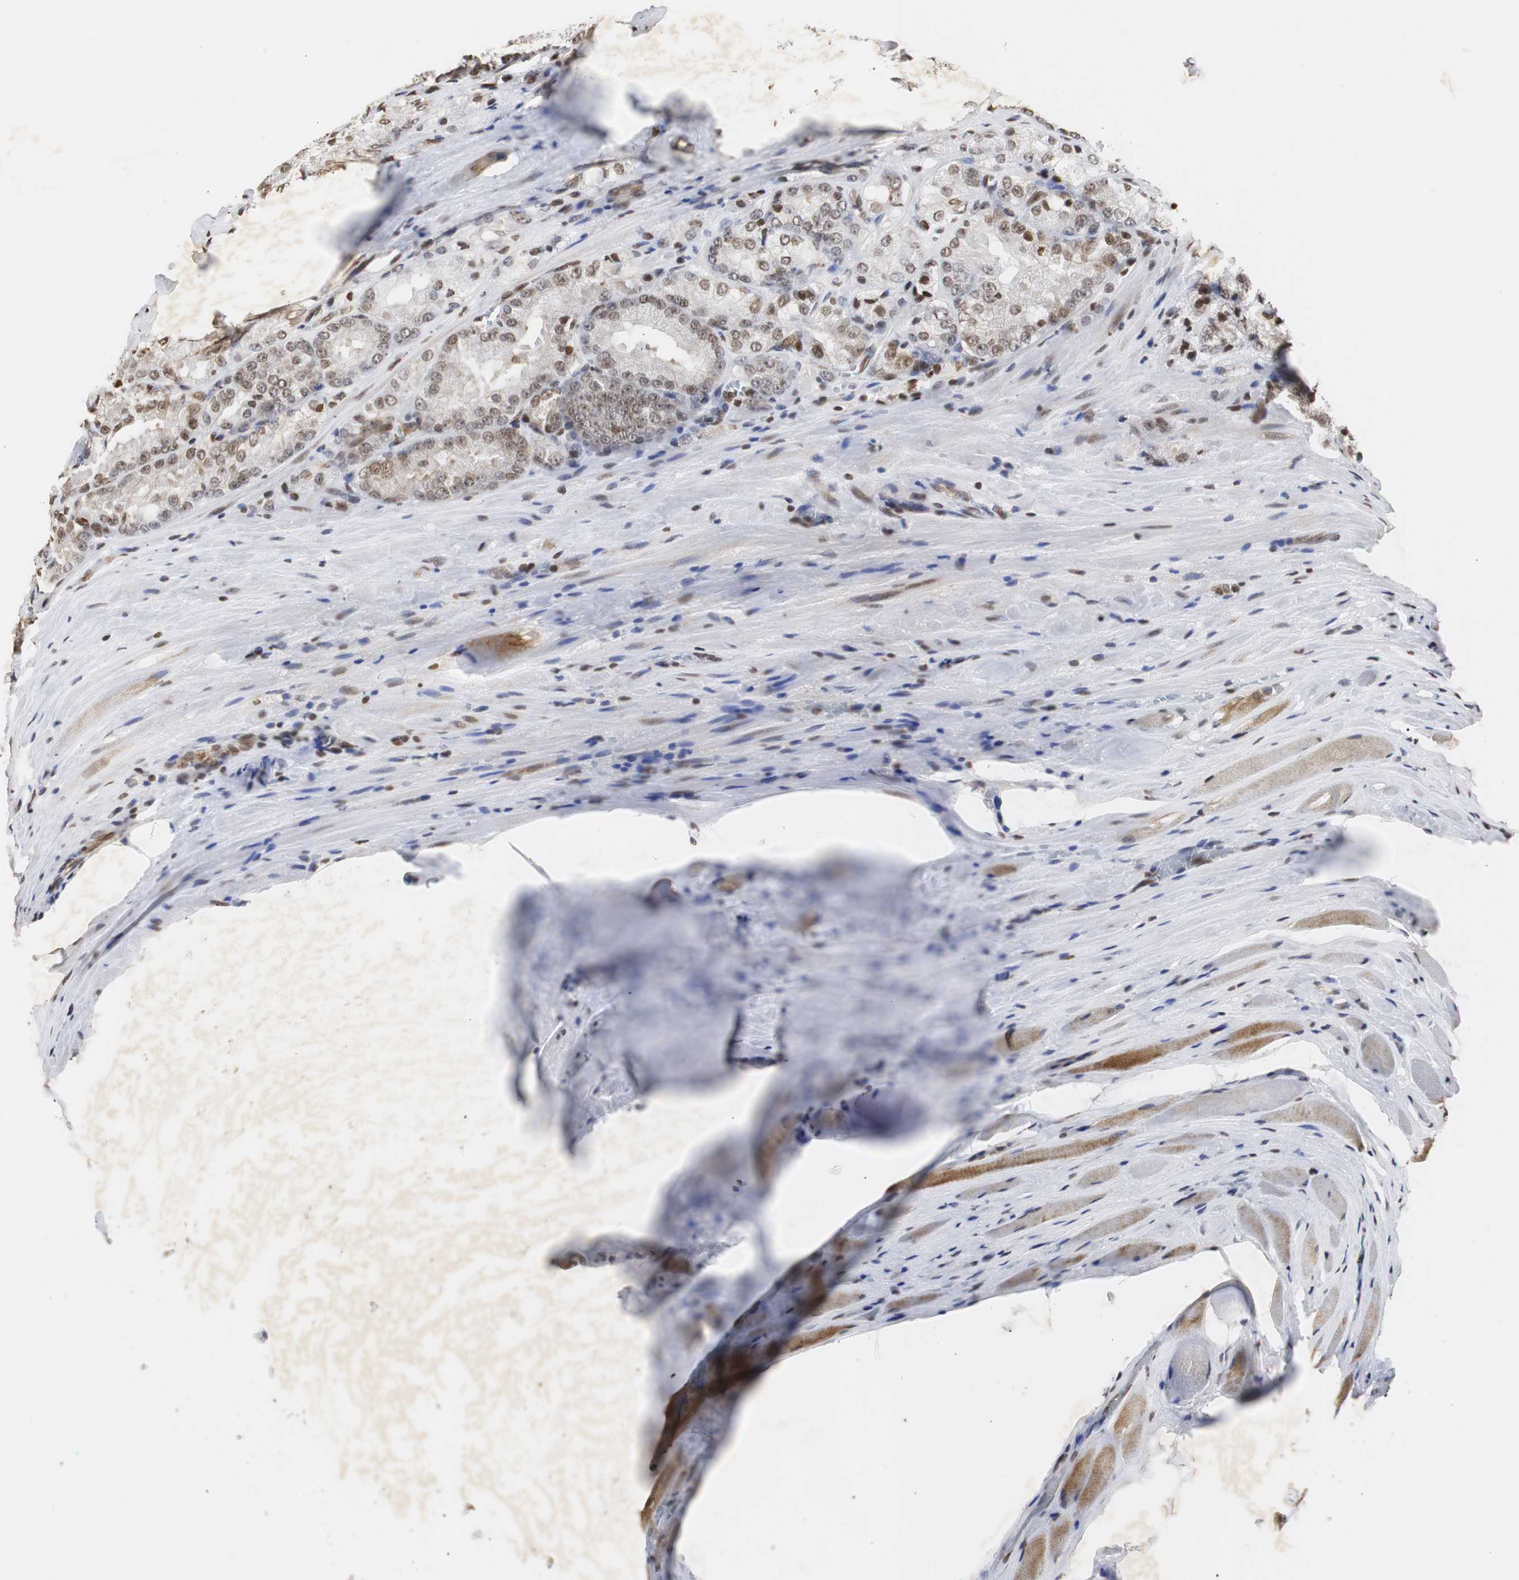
{"staining": {"intensity": "moderate", "quantity": "25%-75%", "location": "nuclear"}, "tissue": "prostate cancer", "cell_type": "Tumor cells", "image_type": "cancer", "snomed": [{"axis": "morphology", "description": "Adenocarcinoma, Low grade"}, {"axis": "topography", "description": "Prostate"}], "caption": "Immunohistochemical staining of prostate cancer (adenocarcinoma (low-grade)) displays moderate nuclear protein positivity in approximately 25%-75% of tumor cells. Nuclei are stained in blue.", "gene": "ZFC3H1", "patient": {"sex": "male", "age": 64}}